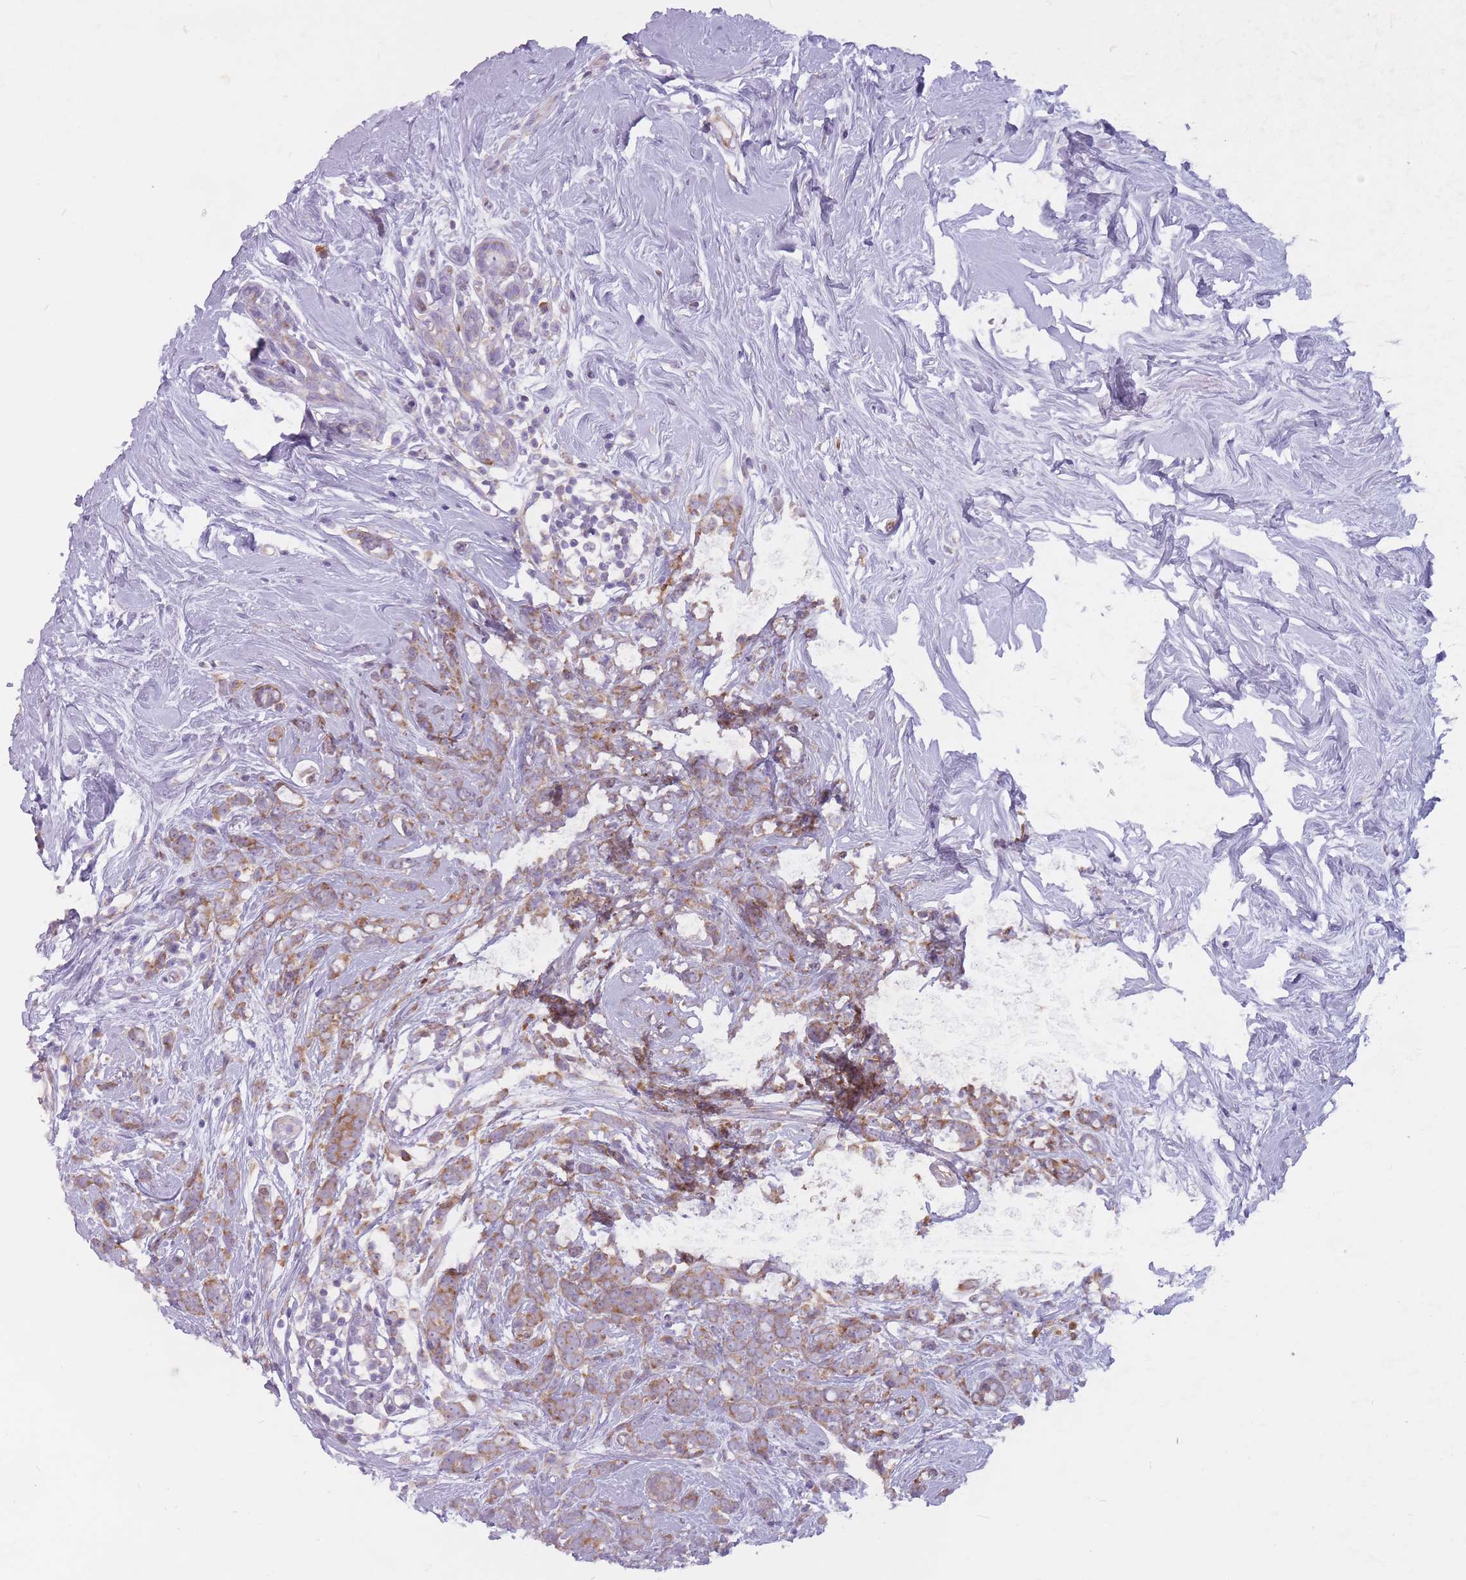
{"staining": {"intensity": "moderate", "quantity": ">75%", "location": "cytoplasmic/membranous"}, "tissue": "breast cancer", "cell_type": "Tumor cells", "image_type": "cancer", "snomed": [{"axis": "morphology", "description": "Lobular carcinoma"}, {"axis": "topography", "description": "Breast"}], "caption": "Breast cancer (lobular carcinoma) tissue displays moderate cytoplasmic/membranous staining in approximately >75% of tumor cells, visualized by immunohistochemistry.", "gene": "RPL18", "patient": {"sex": "female", "age": 58}}